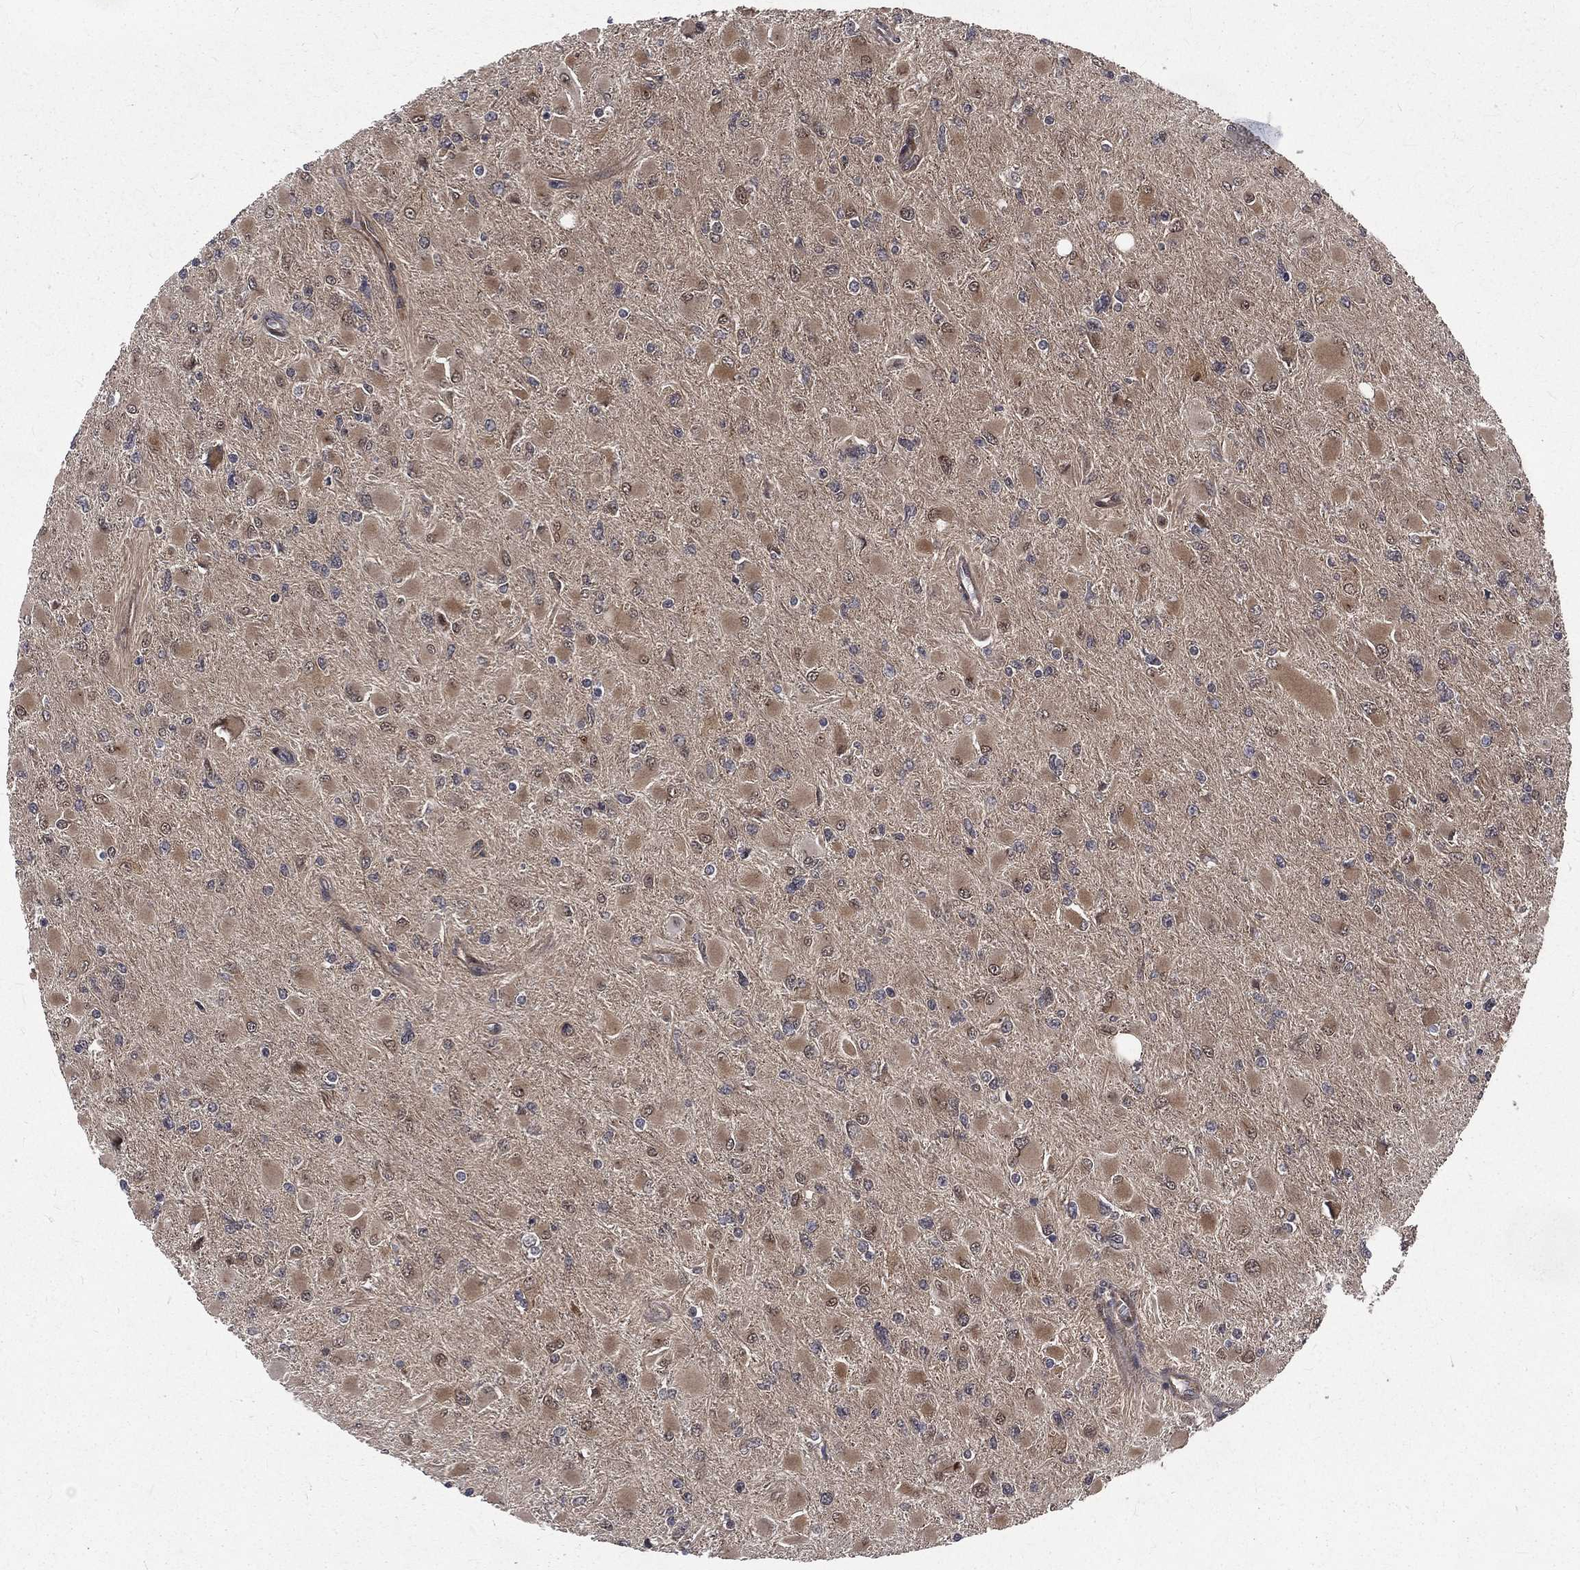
{"staining": {"intensity": "weak", "quantity": "25%-75%", "location": "cytoplasmic/membranous"}, "tissue": "glioma", "cell_type": "Tumor cells", "image_type": "cancer", "snomed": [{"axis": "morphology", "description": "Glioma, malignant, High grade"}, {"axis": "topography", "description": "Cerebral cortex"}], "caption": "Malignant glioma (high-grade) was stained to show a protein in brown. There is low levels of weak cytoplasmic/membranous staining in about 25%-75% of tumor cells.", "gene": "ARL3", "patient": {"sex": "female", "age": 36}}